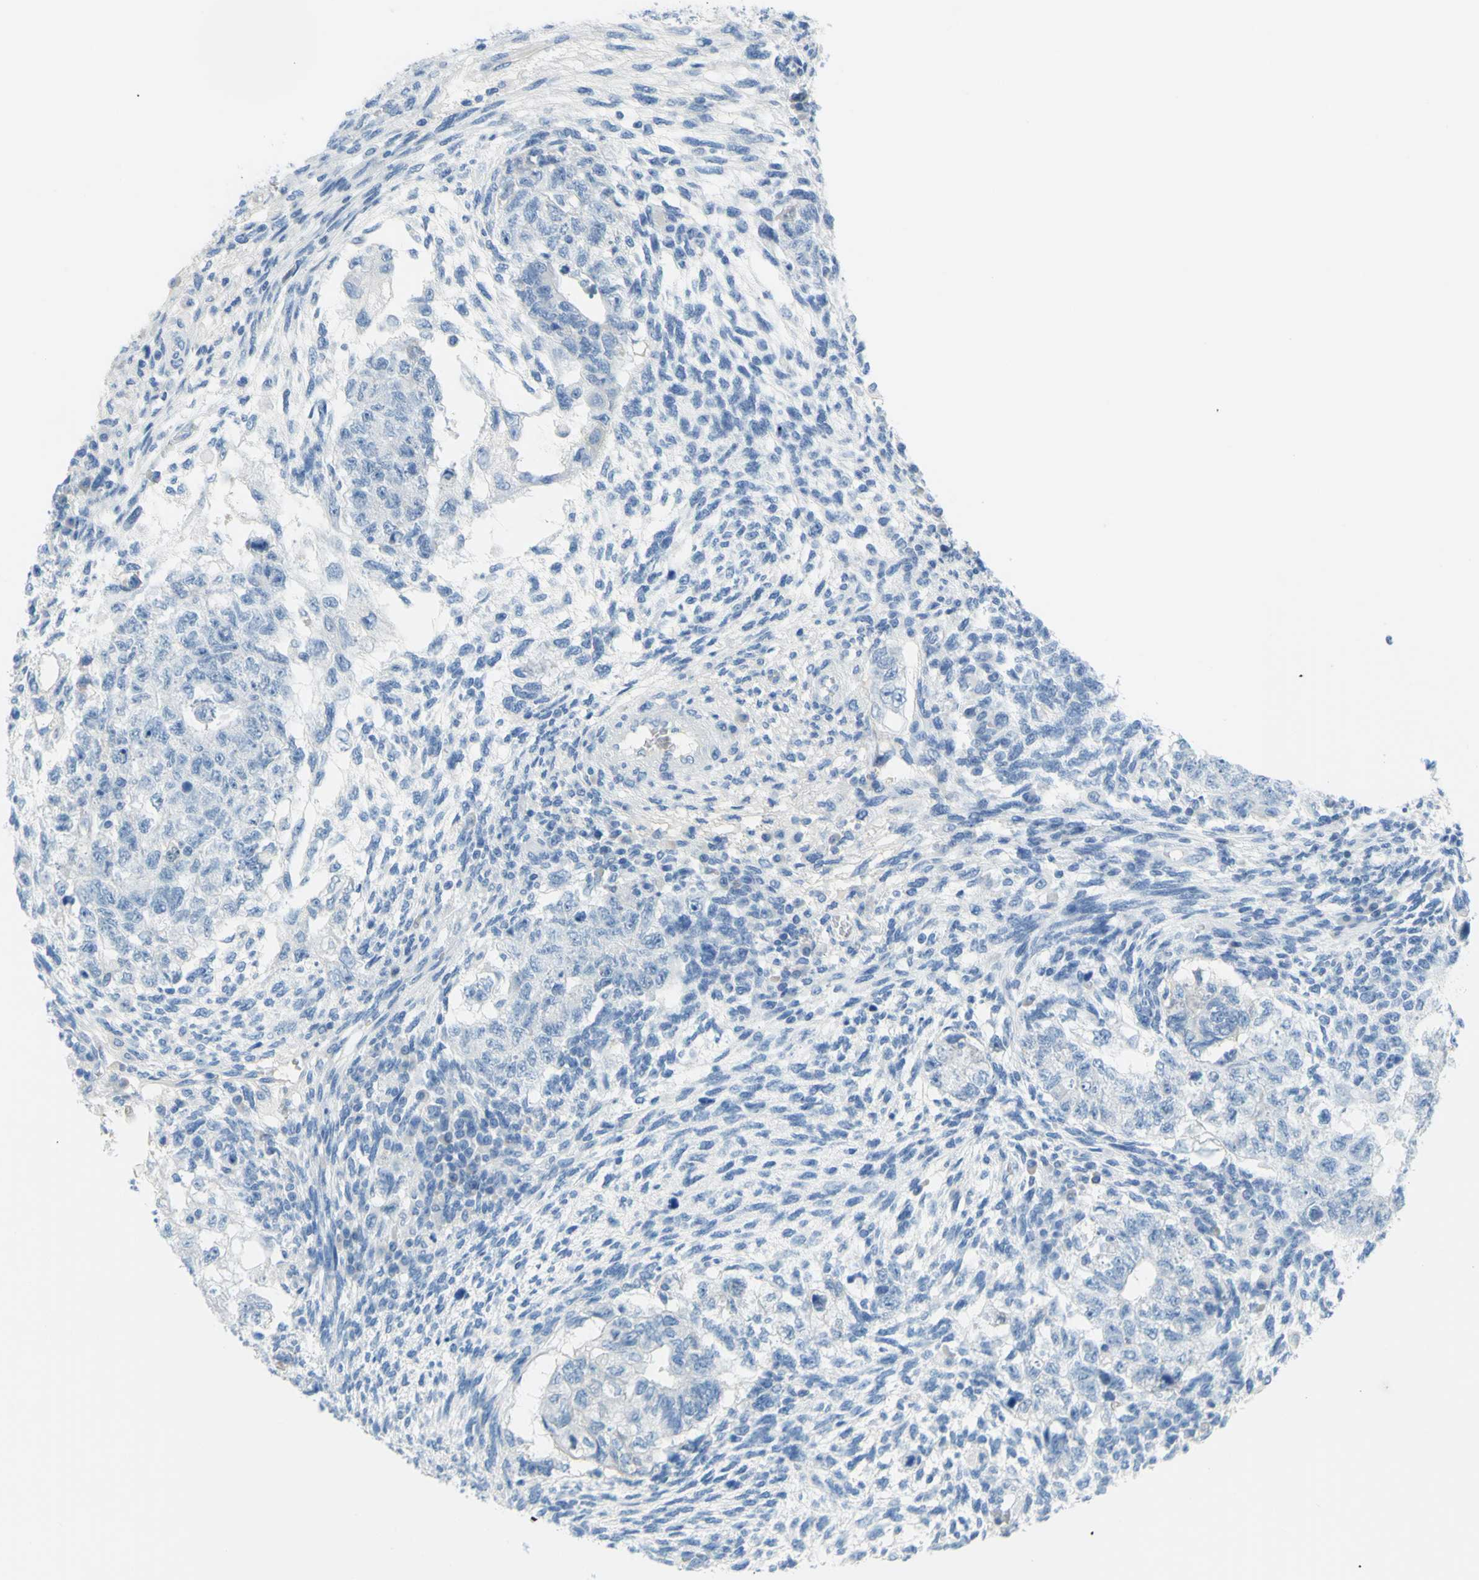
{"staining": {"intensity": "negative", "quantity": "none", "location": "none"}, "tissue": "testis cancer", "cell_type": "Tumor cells", "image_type": "cancer", "snomed": [{"axis": "morphology", "description": "Normal tissue, NOS"}, {"axis": "morphology", "description": "Carcinoma, Embryonal, NOS"}, {"axis": "topography", "description": "Testis"}], "caption": "Immunohistochemical staining of embryonal carcinoma (testis) reveals no significant expression in tumor cells.", "gene": "DCT", "patient": {"sex": "male", "age": 36}}